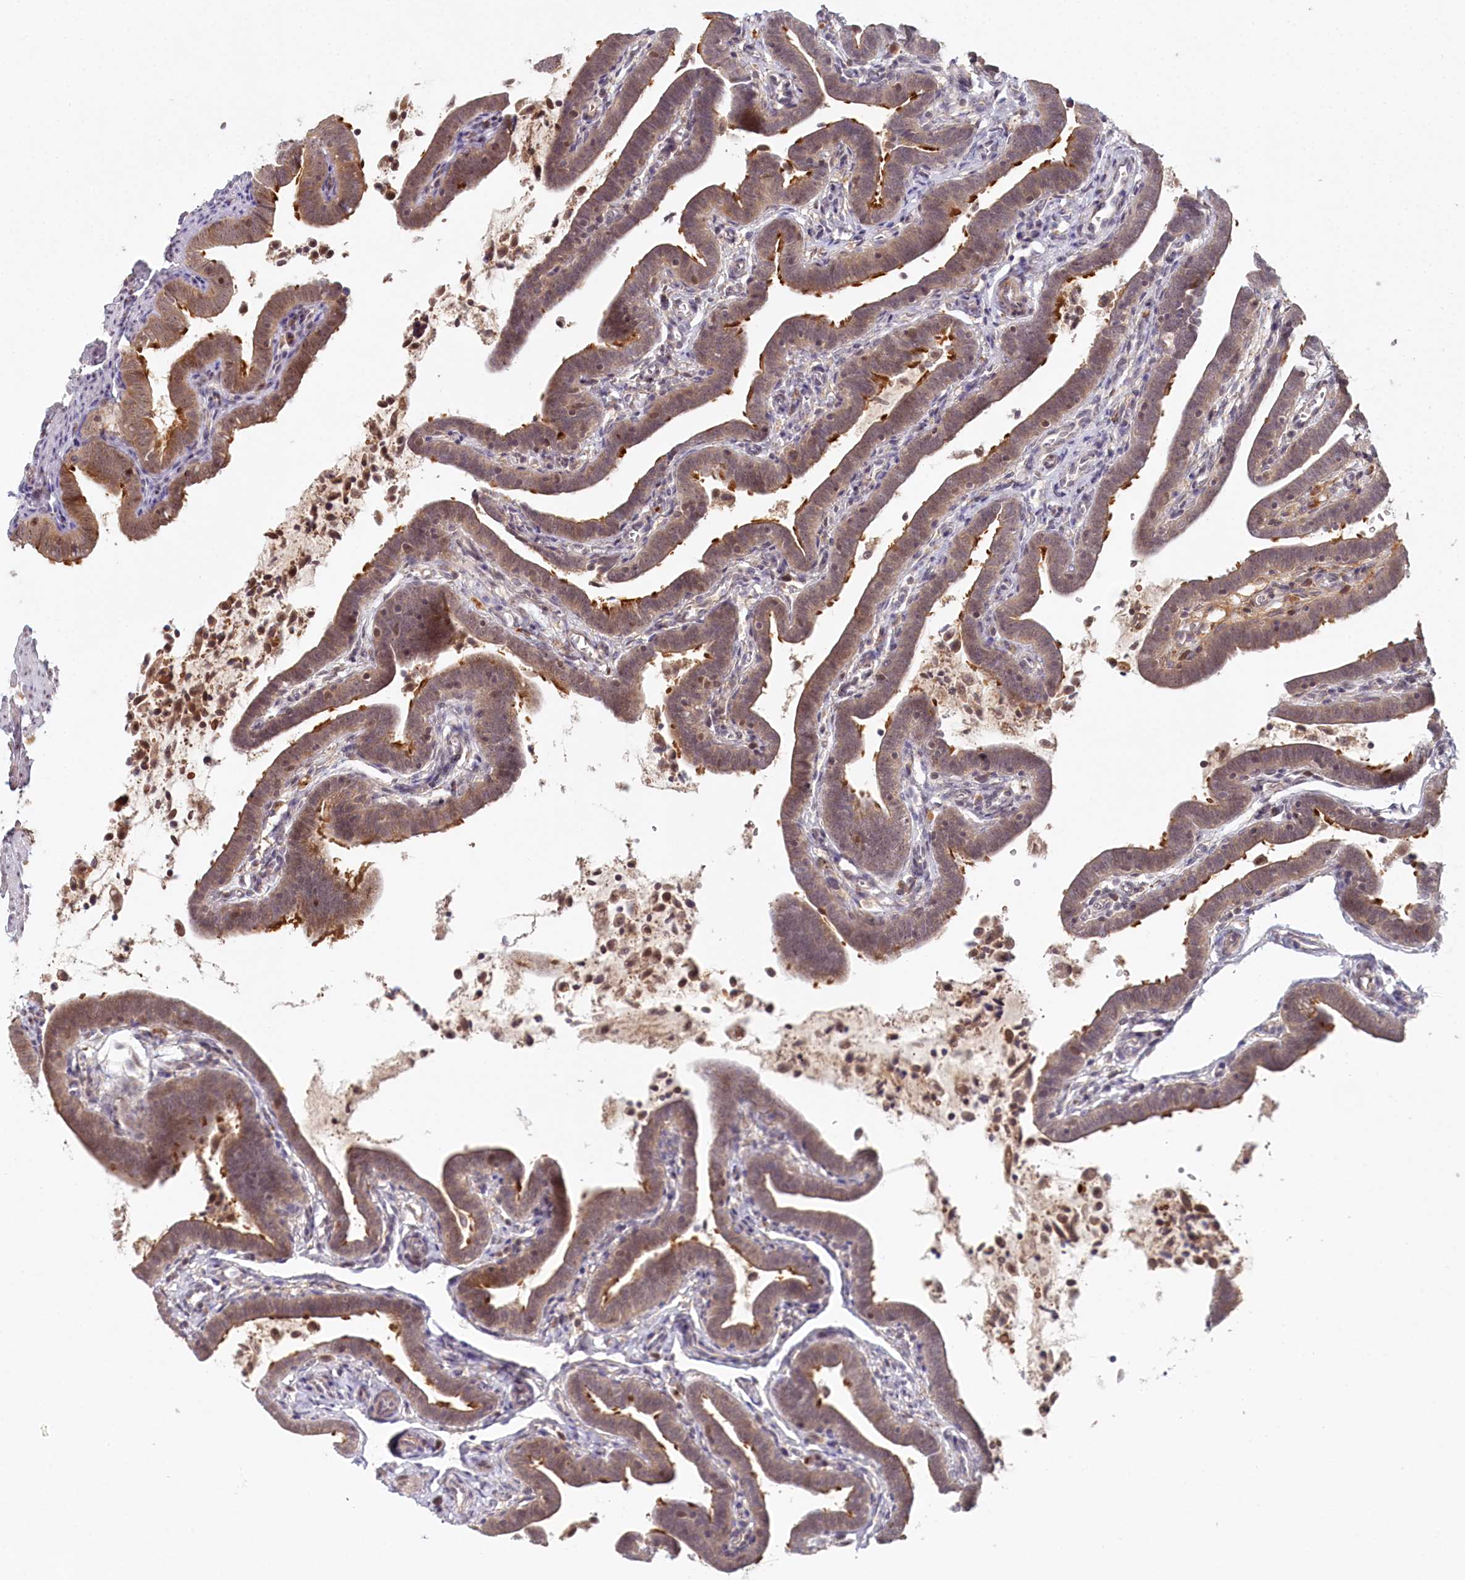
{"staining": {"intensity": "moderate", "quantity": ">75%", "location": "cytoplasmic/membranous,nuclear"}, "tissue": "fallopian tube", "cell_type": "Glandular cells", "image_type": "normal", "snomed": [{"axis": "morphology", "description": "Normal tissue, NOS"}, {"axis": "topography", "description": "Fallopian tube"}], "caption": "Moderate cytoplasmic/membranous,nuclear protein expression is appreciated in approximately >75% of glandular cells in fallopian tube.", "gene": "WAPL", "patient": {"sex": "female", "age": 36}}